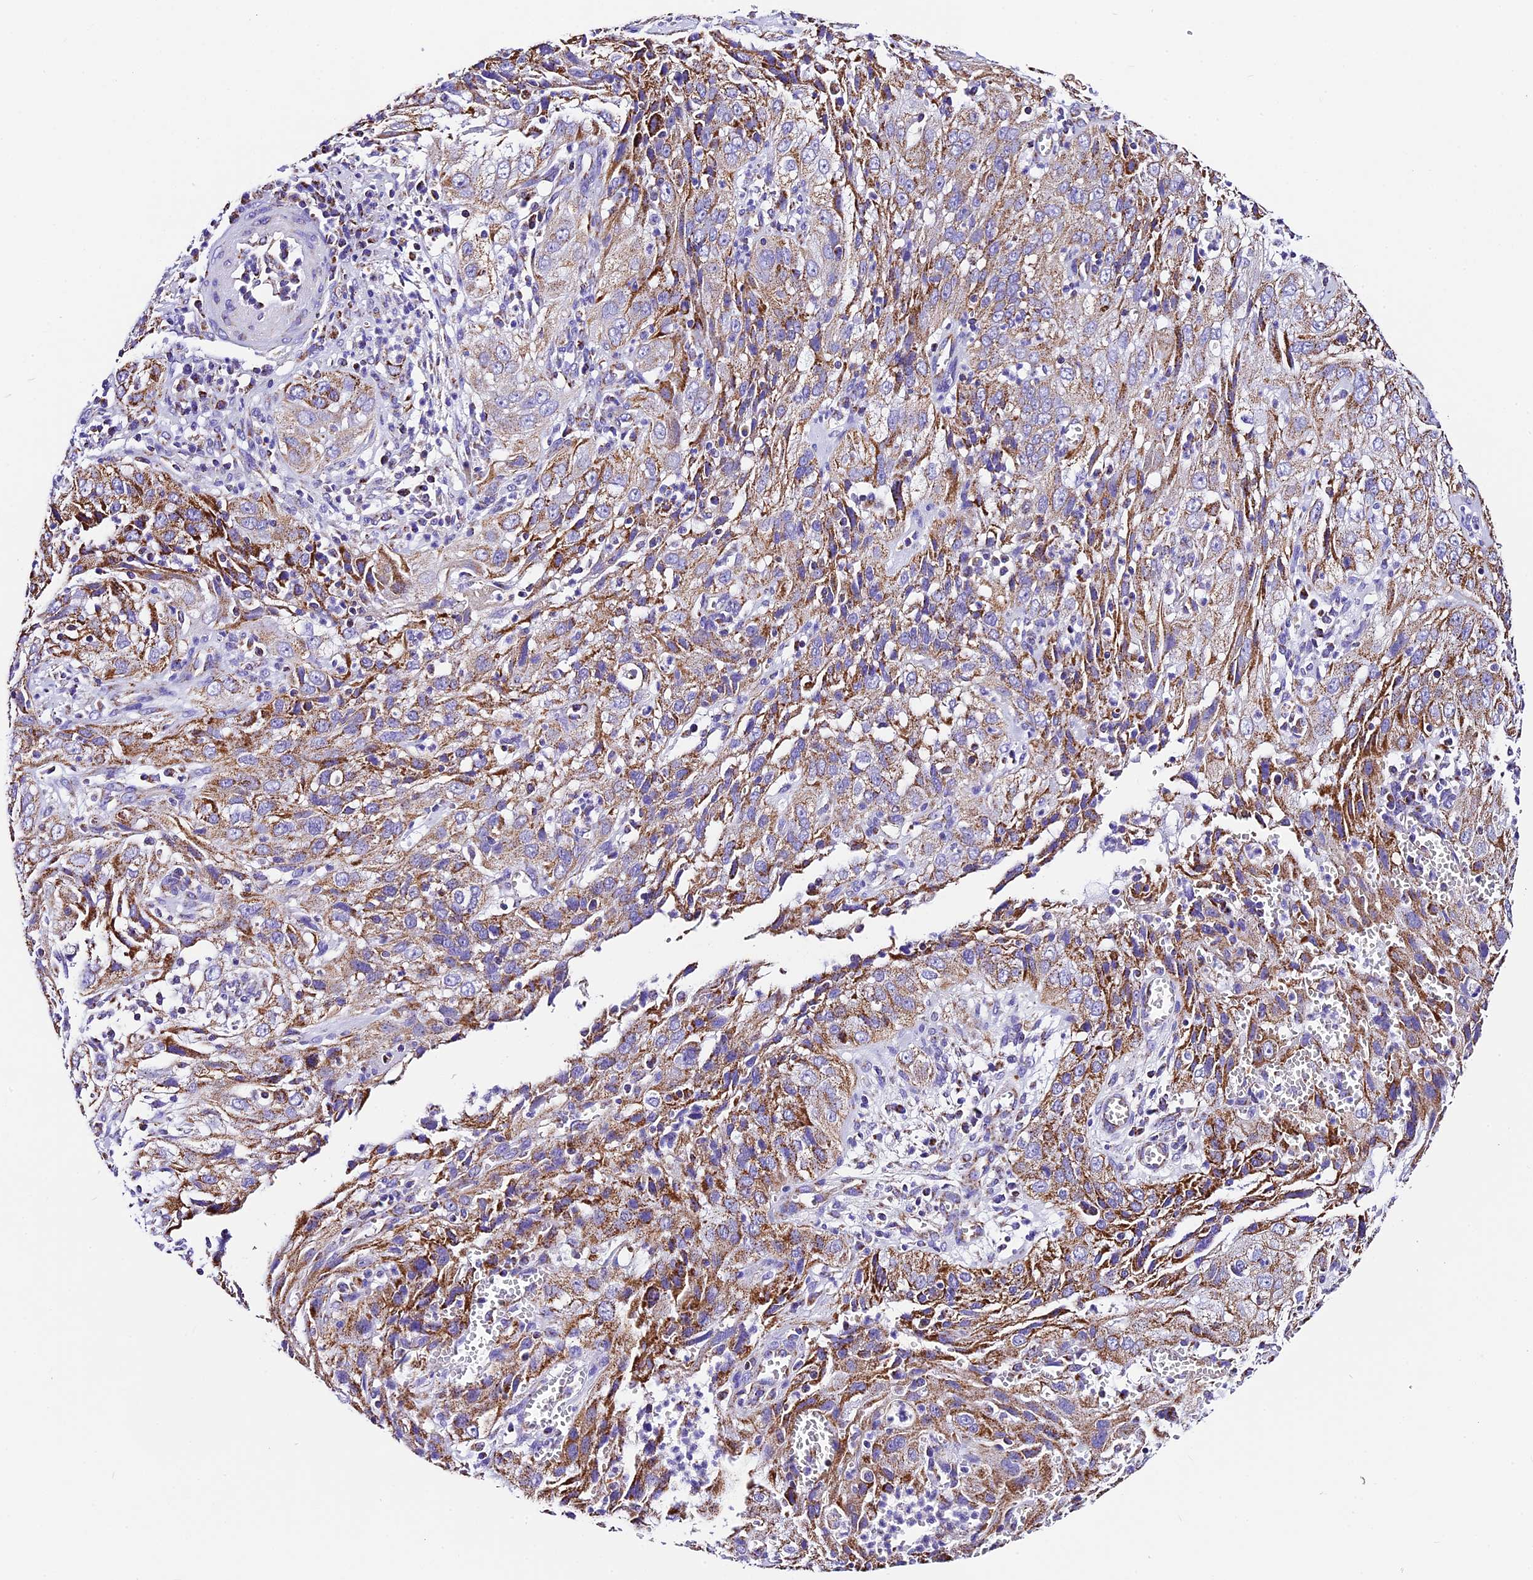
{"staining": {"intensity": "strong", "quantity": ">75%", "location": "cytoplasmic/membranous"}, "tissue": "cervical cancer", "cell_type": "Tumor cells", "image_type": "cancer", "snomed": [{"axis": "morphology", "description": "Squamous cell carcinoma, NOS"}, {"axis": "topography", "description": "Cervix"}], "caption": "Immunohistochemistry (IHC) micrograph of squamous cell carcinoma (cervical) stained for a protein (brown), which reveals high levels of strong cytoplasmic/membranous staining in approximately >75% of tumor cells.", "gene": "DCAF5", "patient": {"sex": "female", "age": 32}}